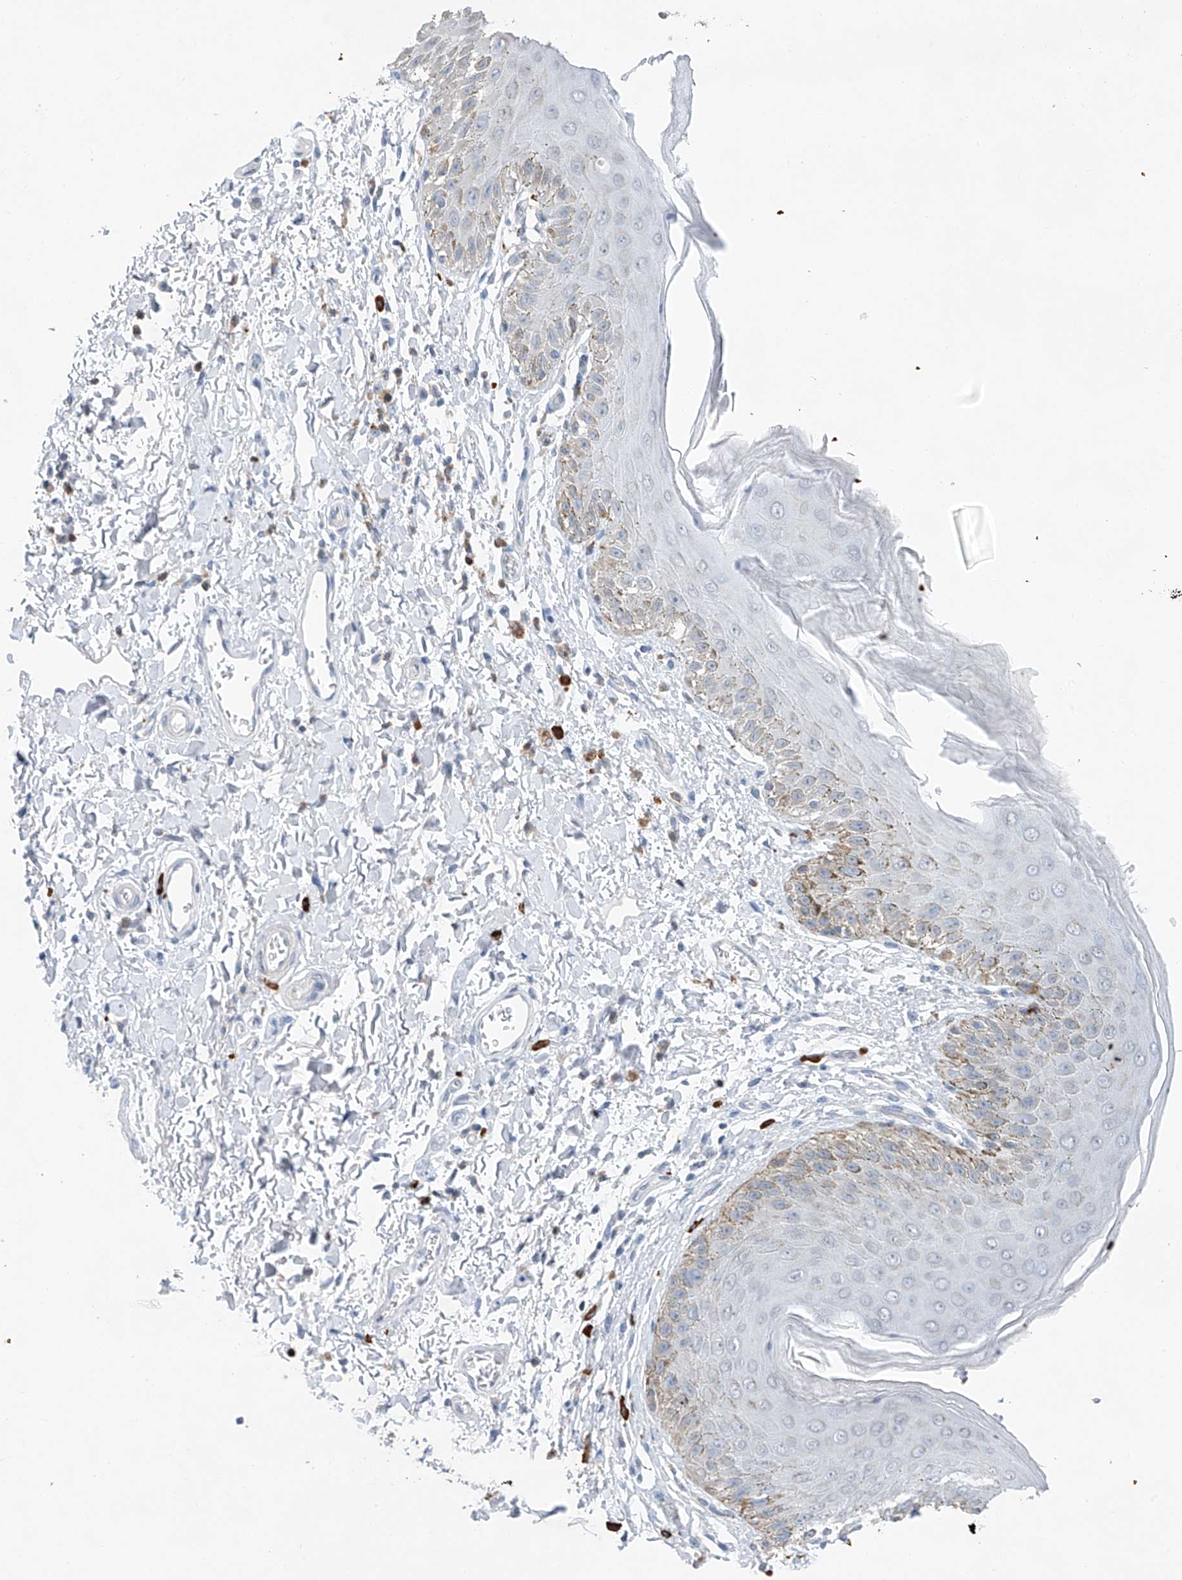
{"staining": {"intensity": "weak", "quantity": "<25%", "location": "cytoplasmic/membranous"}, "tissue": "skin", "cell_type": "Epidermal cells", "image_type": "normal", "snomed": [{"axis": "morphology", "description": "Normal tissue, NOS"}, {"axis": "topography", "description": "Anal"}], "caption": "The IHC photomicrograph has no significant expression in epidermal cells of skin.", "gene": "KLF15", "patient": {"sex": "male", "age": 44}}